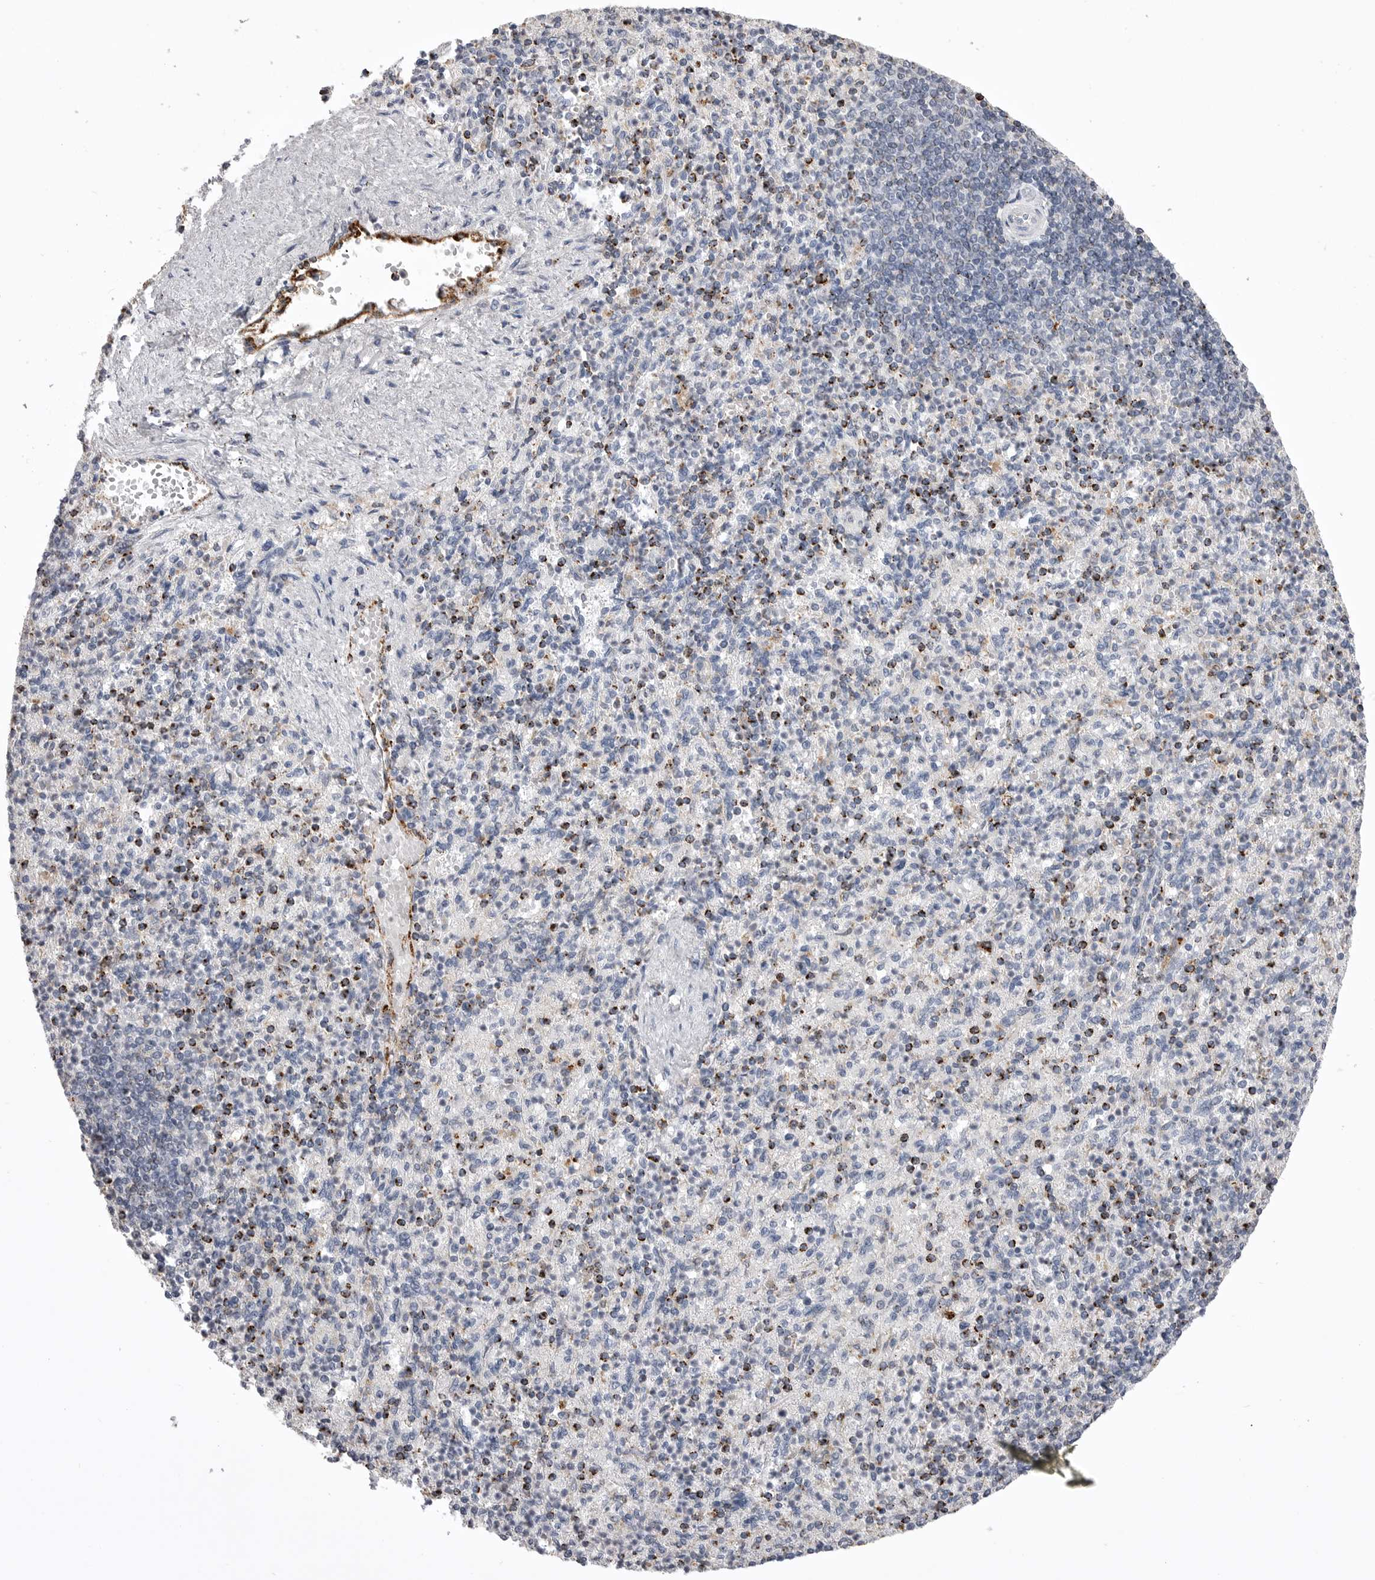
{"staining": {"intensity": "strong", "quantity": "25%-75%", "location": "cytoplasmic/membranous"}, "tissue": "spleen", "cell_type": "Cells in red pulp", "image_type": "normal", "snomed": [{"axis": "morphology", "description": "Normal tissue, NOS"}, {"axis": "topography", "description": "Spleen"}], "caption": "High-magnification brightfield microscopy of benign spleen stained with DAB (3,3'-diaminobenzidine) (brown) and counterstained with hematoxylin (blue). cells in red pulp exhibit strong cytoplasmic/membranous expression is appreciated in about25%-75% of cells. (Brightfield microscopy of DAB IHC at high magnification).", "gene": "PSPN", "patient": {"sex": "female", "age": 74}}